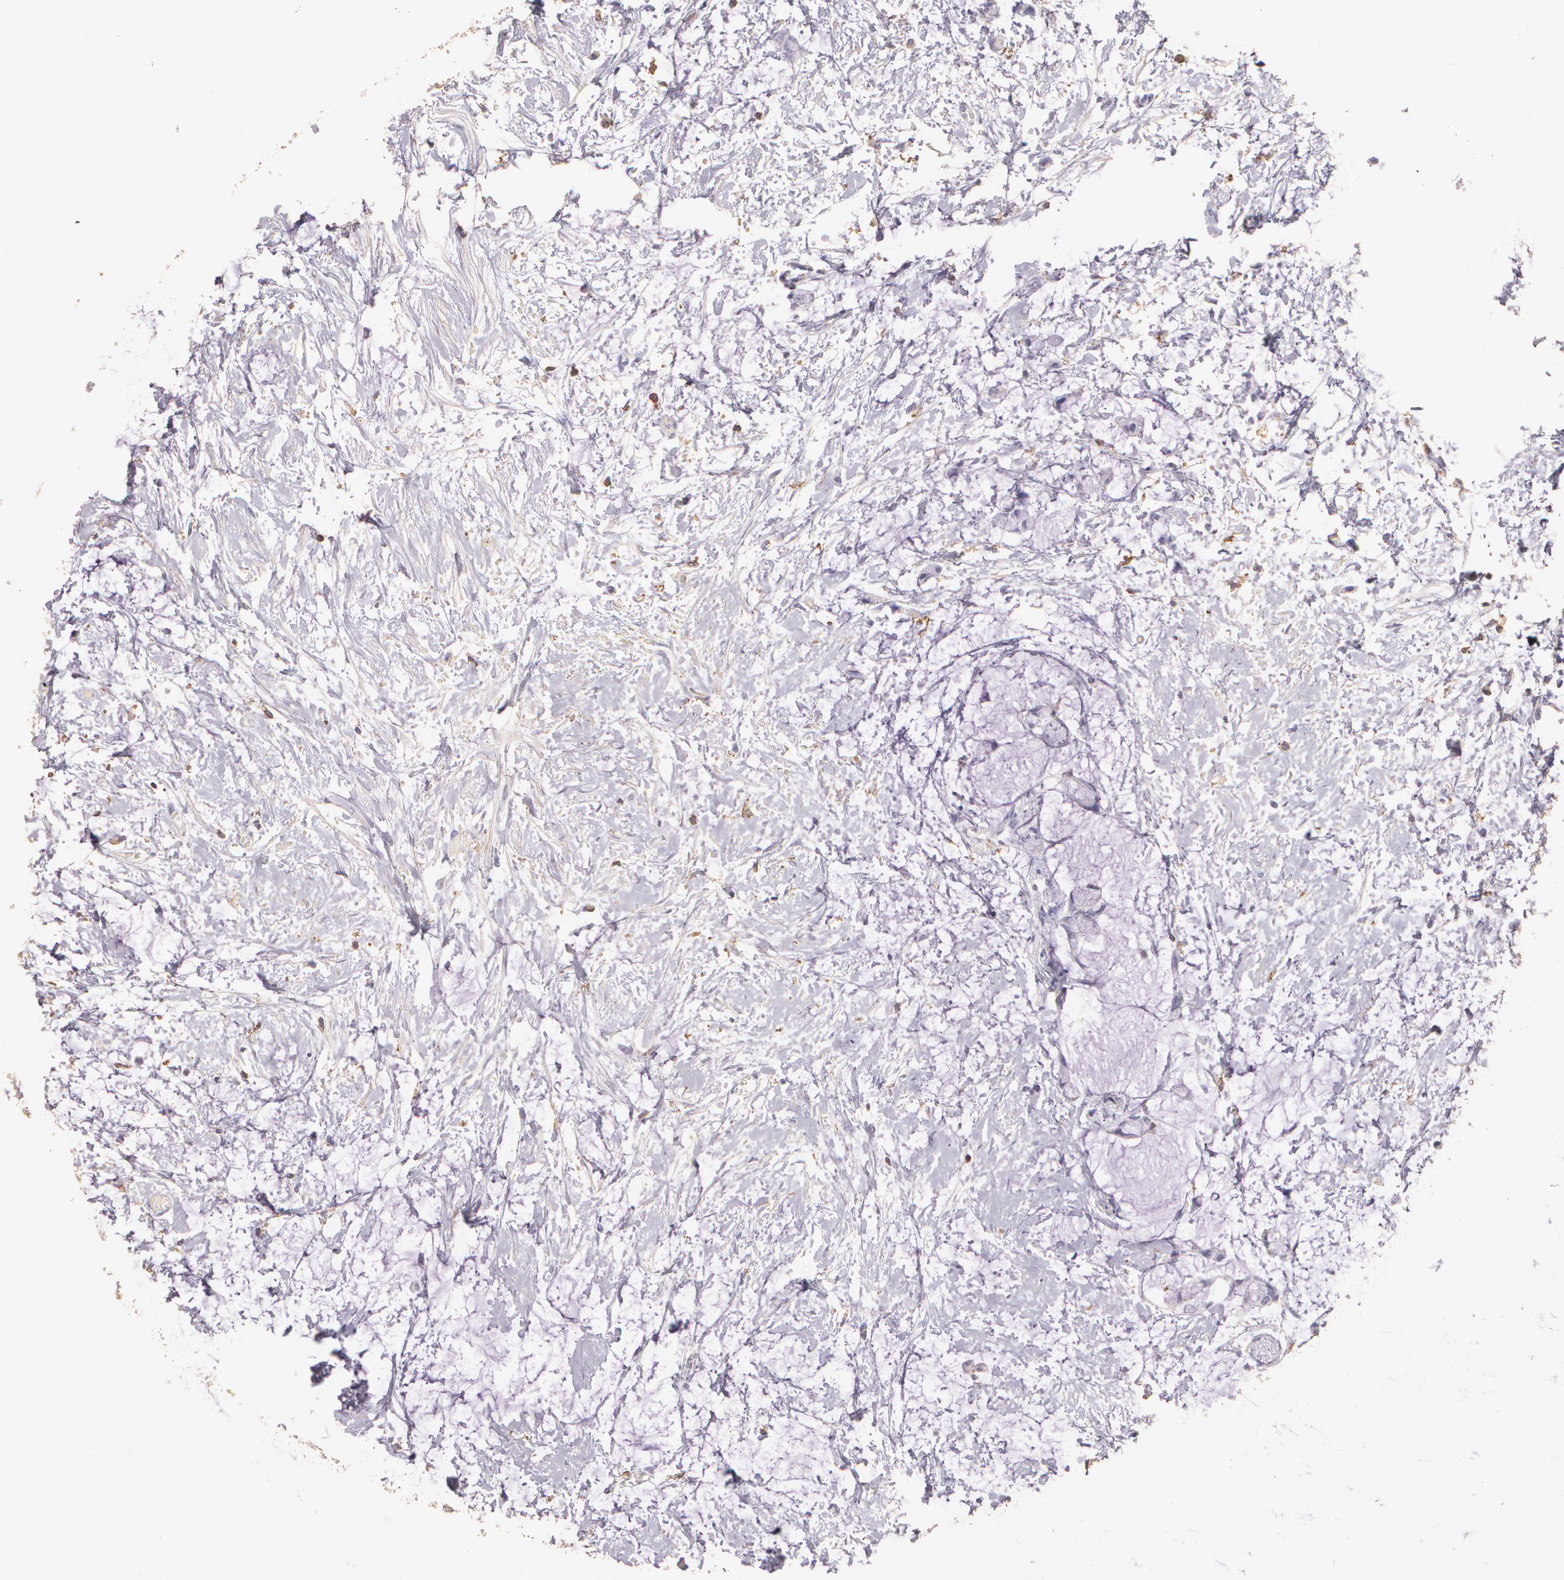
{"staining": {"intensity": "negative", "quantity": "none", "location": "none"}, "tissue": "colorectal cancer", "cell_type": "Tumor cells", "image_type": "cancer", "snomed": [{"axis": "morphology", "description": "Normal tissue, NOS"}, {"axis": "morphology", "description": "Adenocarcinoma, NOS"}, {"axis": "topography", "description": "Colon"}, {"axis": "topography", "description": "Peripheral nerve tissue"}], "caption": "High magnification brightfield microscopy of colorectal adenocarcinoma stained with DAB (brown) and counterstained with hematoxylin (blue): tumor cells show no significant positivity. Brightfield microscopy of immunohistochemistry (IHC) stained with DAB (brown) and hematoxylin (blue), captured at high magnification.", "gene": "TGFBR1", "patient": {"sex": "male", "age": 14}}